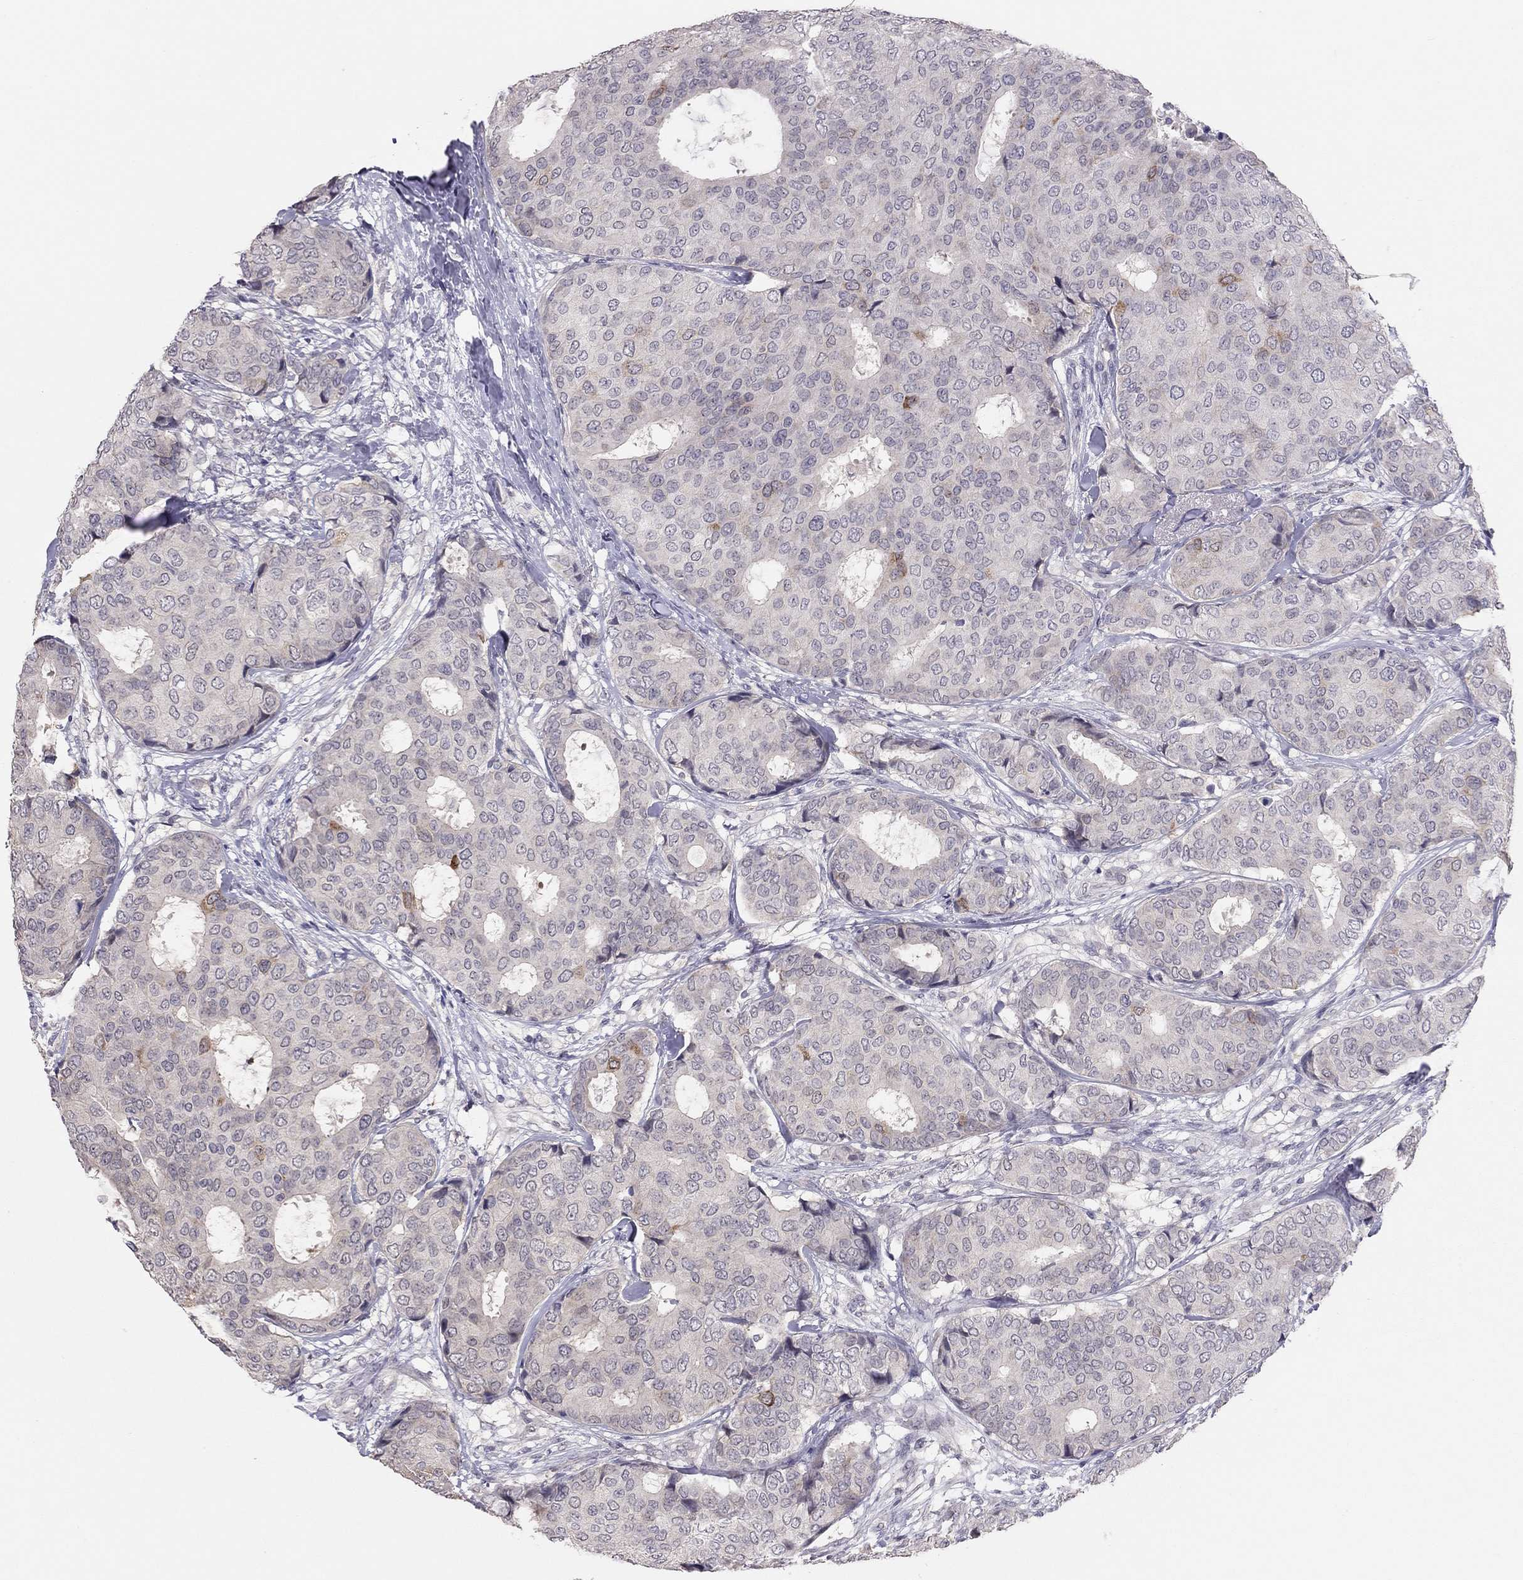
{"staining": {"intensity": "negative", "quantity": "none", "location": "none"}, "tissue": "breast cancer", "cell_type": "Tumor cells", "image_type": "cancer", "snomed": [{"axis": "morphology", "description": "Duct carcinoma"}, {"axis": "topography", "description": "Breast"}], "caption": "The photomicrograph reveals no staining of tumor cells in invasive ductal carcinoma (breast). (DAB IHC visualized using brightfield microscopy, high magnification).", "gene": "HSF2BP", "patient": {"sex": "female", "age": 75}}